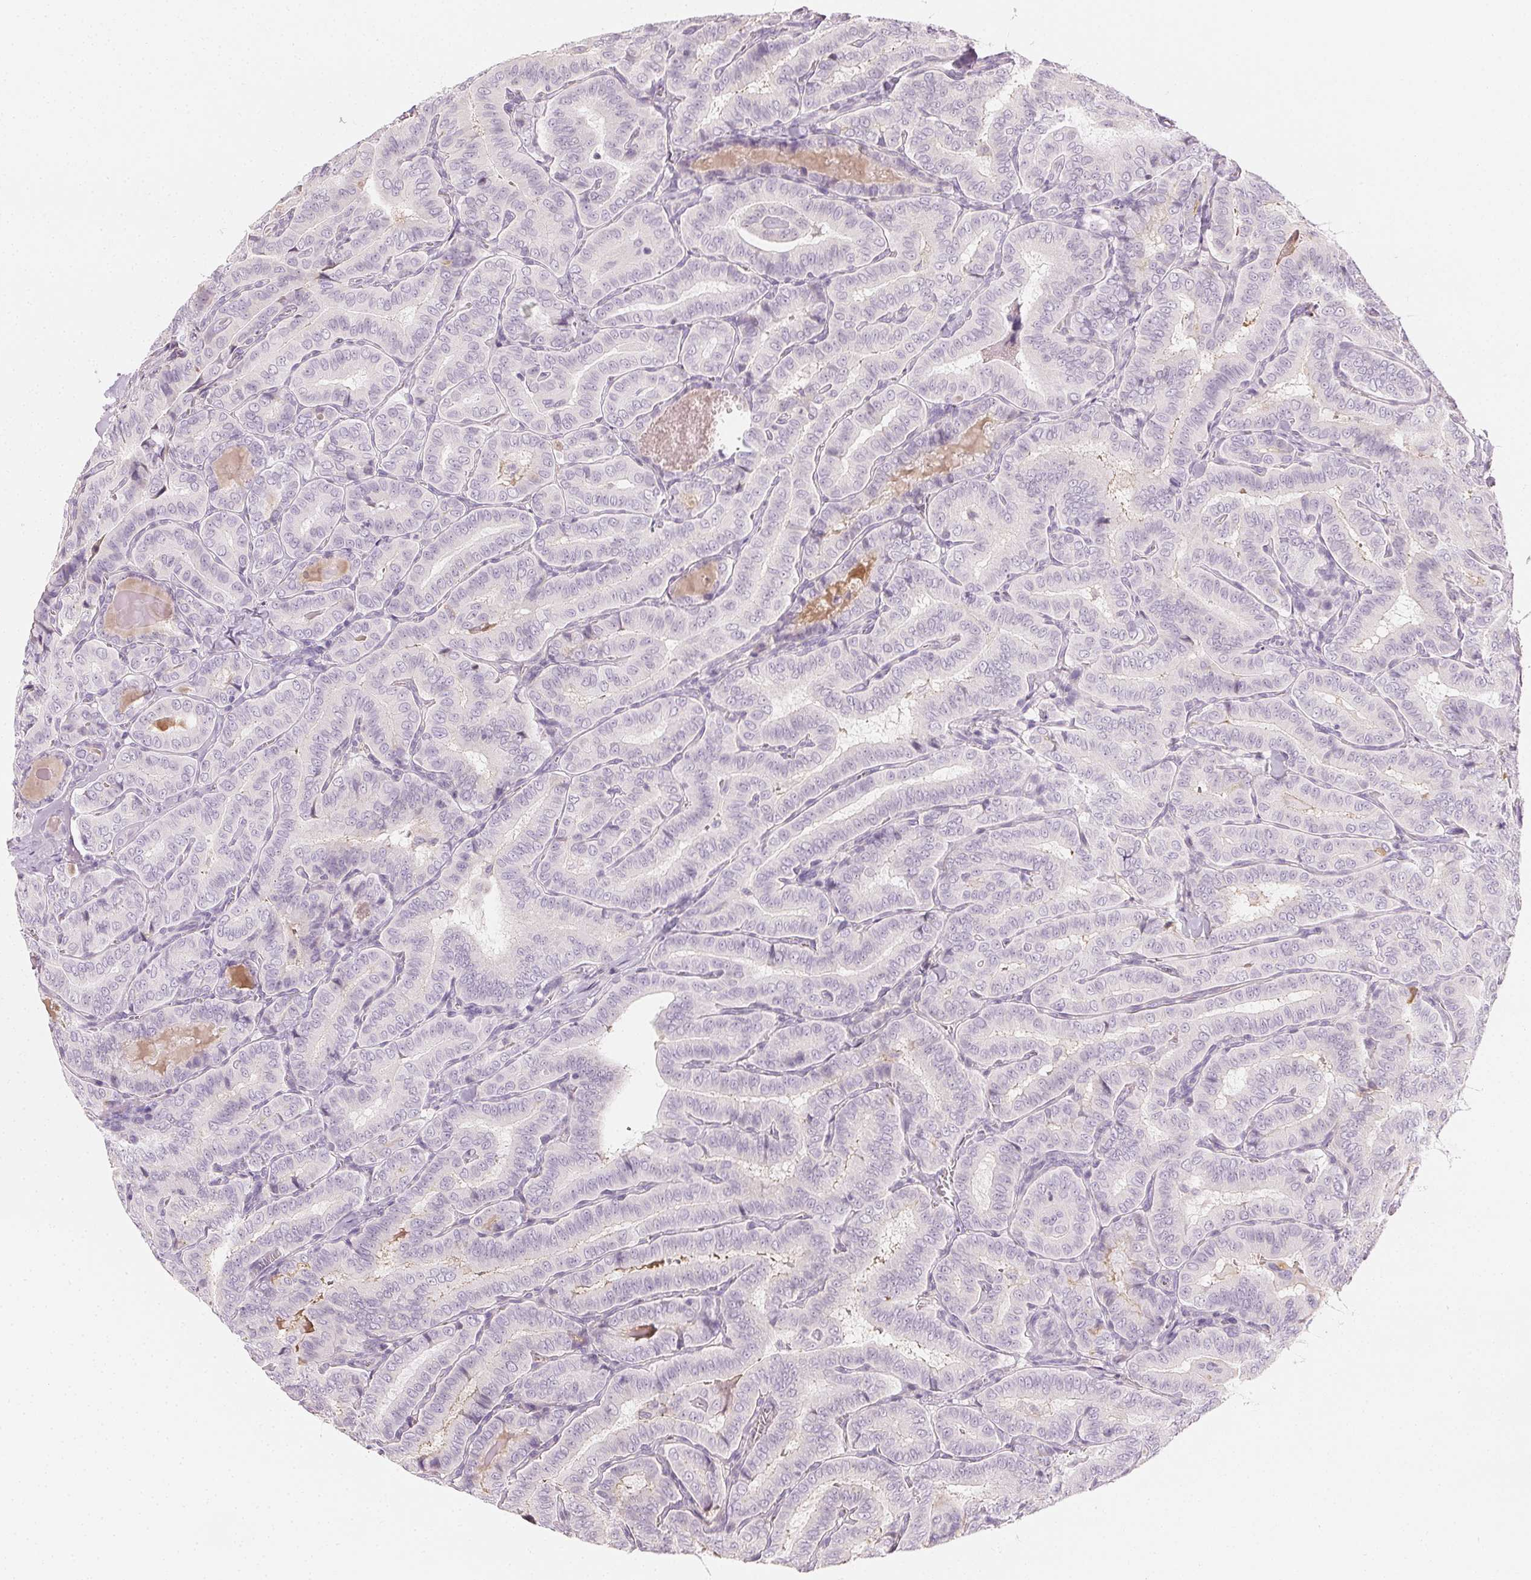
{"staining": {"intensity": "negative", "quantity": "none", "location": "none"}, "tissue": "thyroid cancer", "cell_type": "Tumor cells", "image_type": "cancer", "snomed": [{"axis": "morphology", "description": "Papillary adenocarcinoma, NOS"}, {"axis": "morphology", "description": "Papillary adenoma metastatic"}, {"axis": "topography", "description": "Thyroid gland"}], "caption": "The micrograph exhibits no staining of tumor cells in thyroid cancer. The staining is performed using DAB (3,3'-diaminobenzidine) brown chromogen with nuclei counter-stained in using hematoxylin.", "gene": "AFM", "patient": {"sex": "female", "age": 50}}